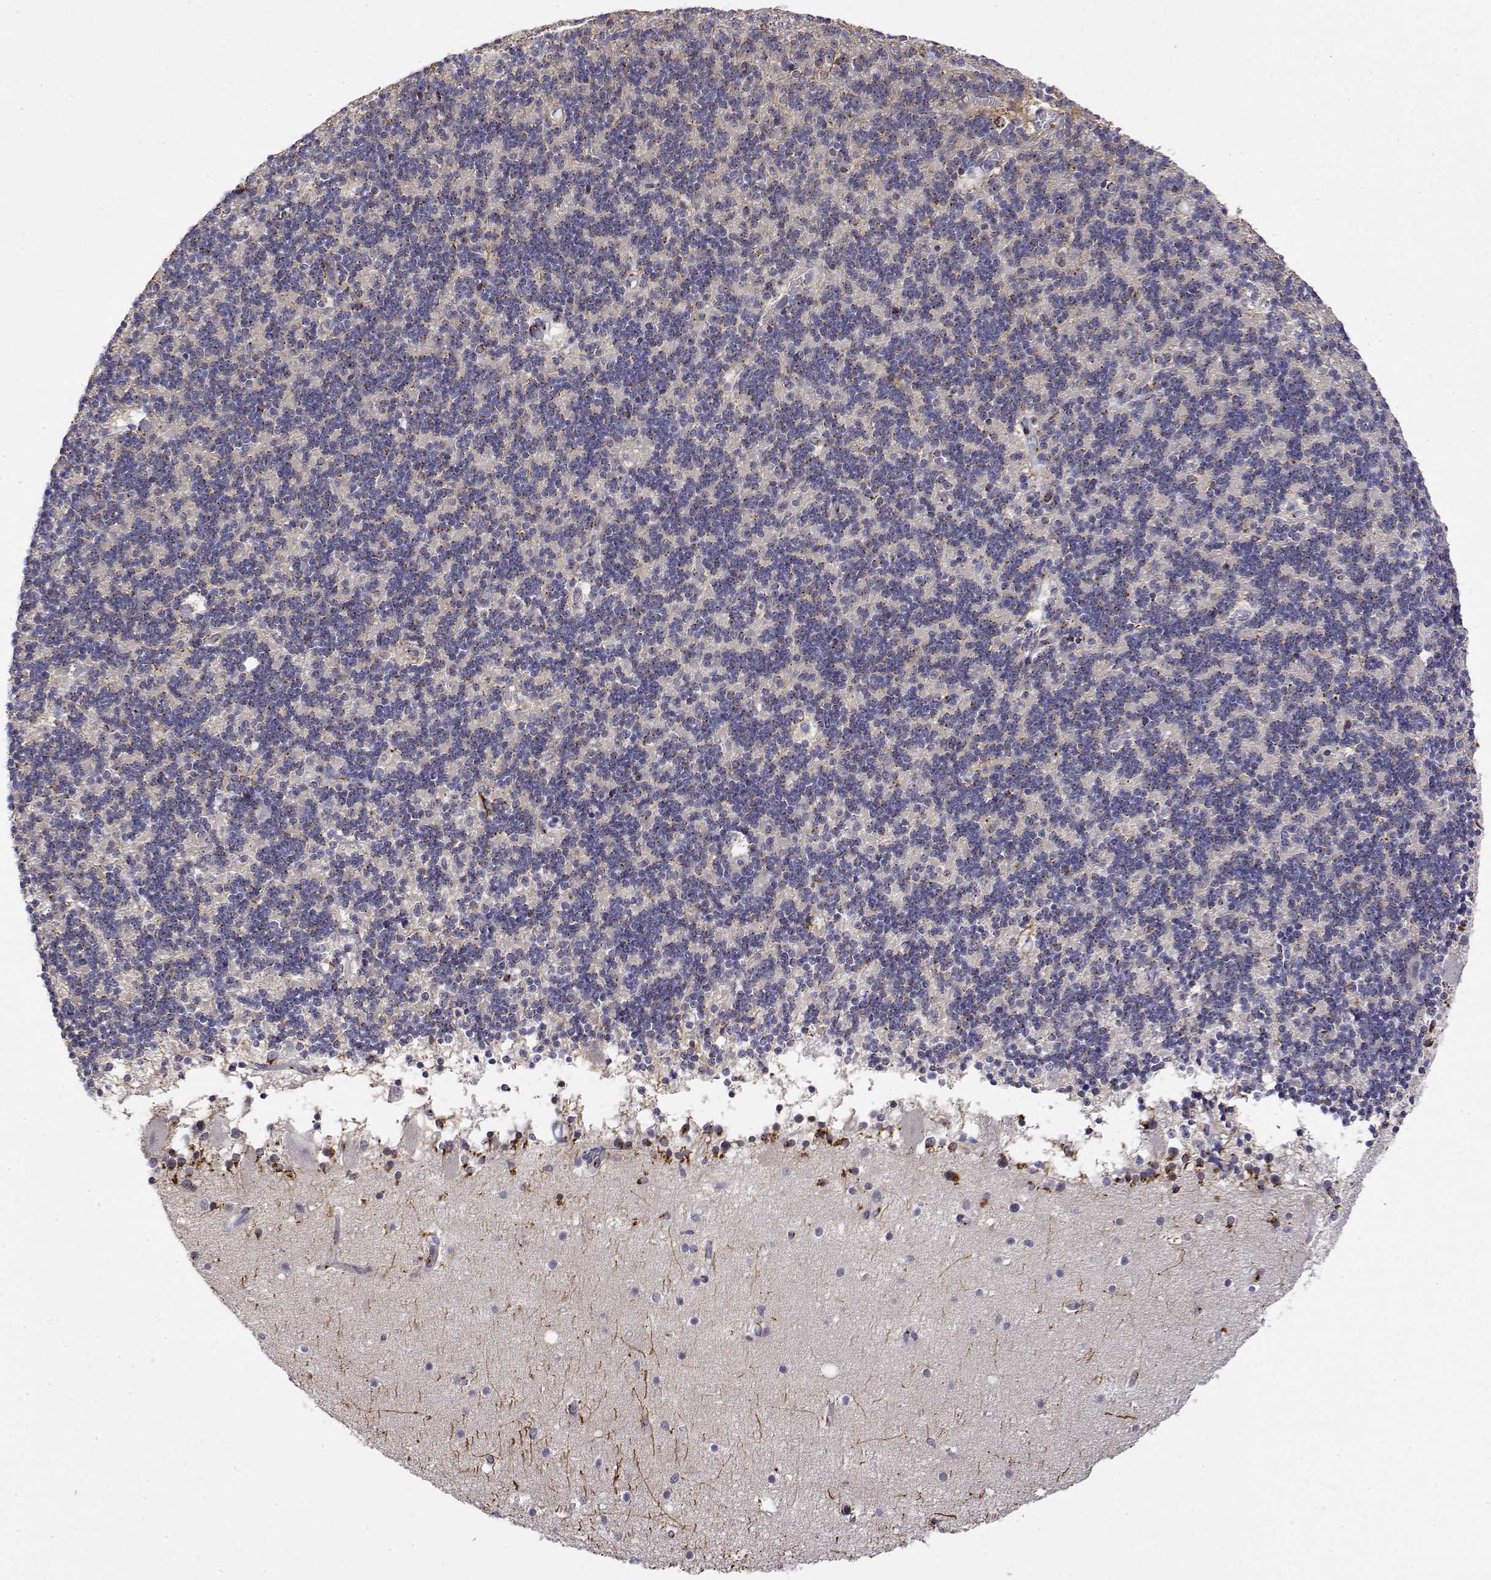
{"staining": {"intensity": "negative", "quantity": "none", "location": "none"}, "tissue": "cerebellum", "cell_type": "Cells in granular layer", "image_type": "normal", "snomed": [{"axis": "morphology", "description": "Normal tissue, NOS"}, {"axis": "topography", "description": "Cerebellum"}], "caption": "Immunohistochemical staining of benign cerebellum reveals no significant staining in cells in granular layer.", "gene": "YIPF3", "patient": {"sex": "male", "age": 70}}